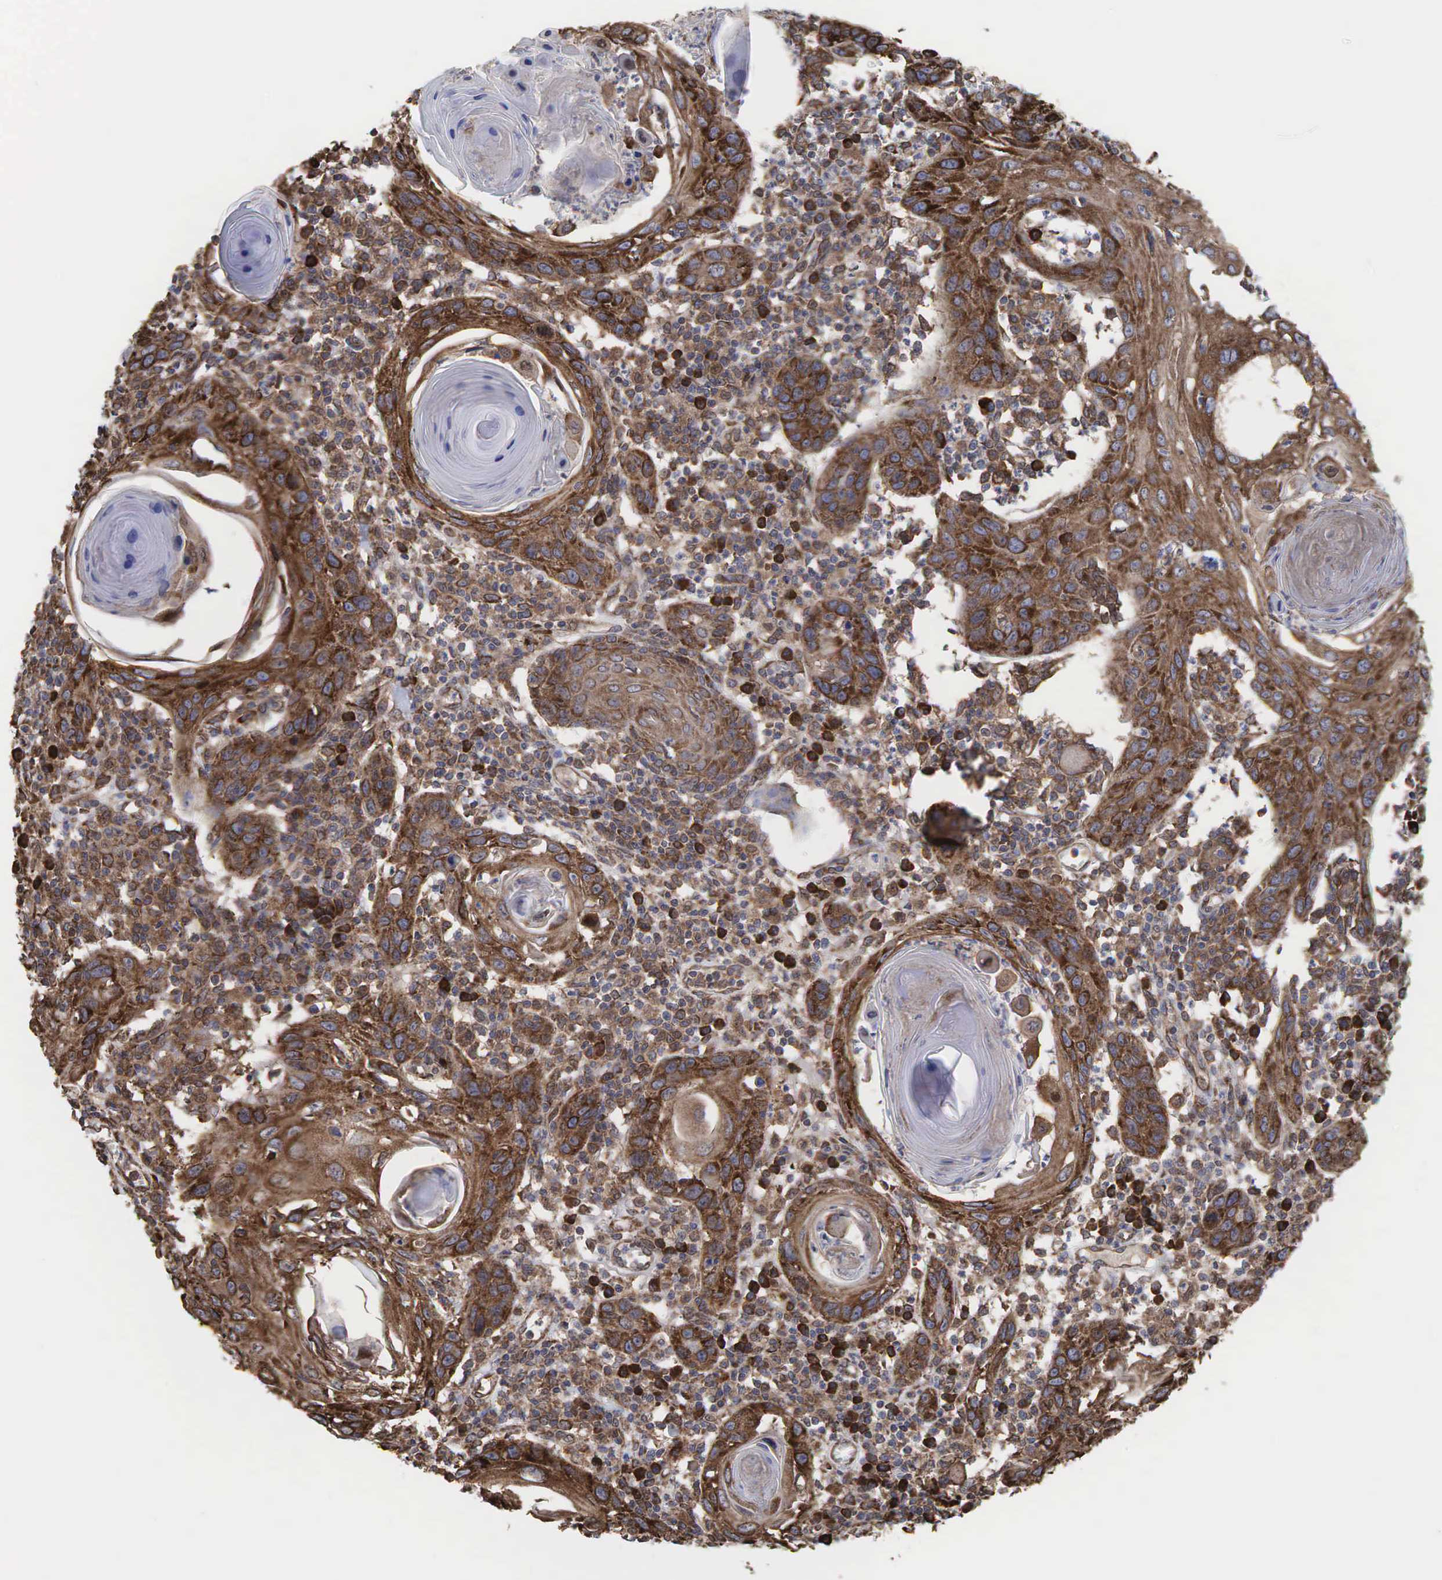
{"staining": {"intensity": "moderate", "quantity": ">75%", "location": "cytoplasmic/membranous"}, "tissue": "skin cancer", "cell_type": "Tumor cells", "image_type": "cancer", "snomed": [{"axis": "morphology", "description": "Squamous cell carcinoma, NOS"}, {"axis": "topography", "description": "Skin"}], "caption": "Moderate cytoplasmic/membranous positivity is seen in about >75% of tumor cells in skin cancer (squamous cell carcinoma).", "gene": "PABPC5", "patient": {"sex": "female", "age": 74}}